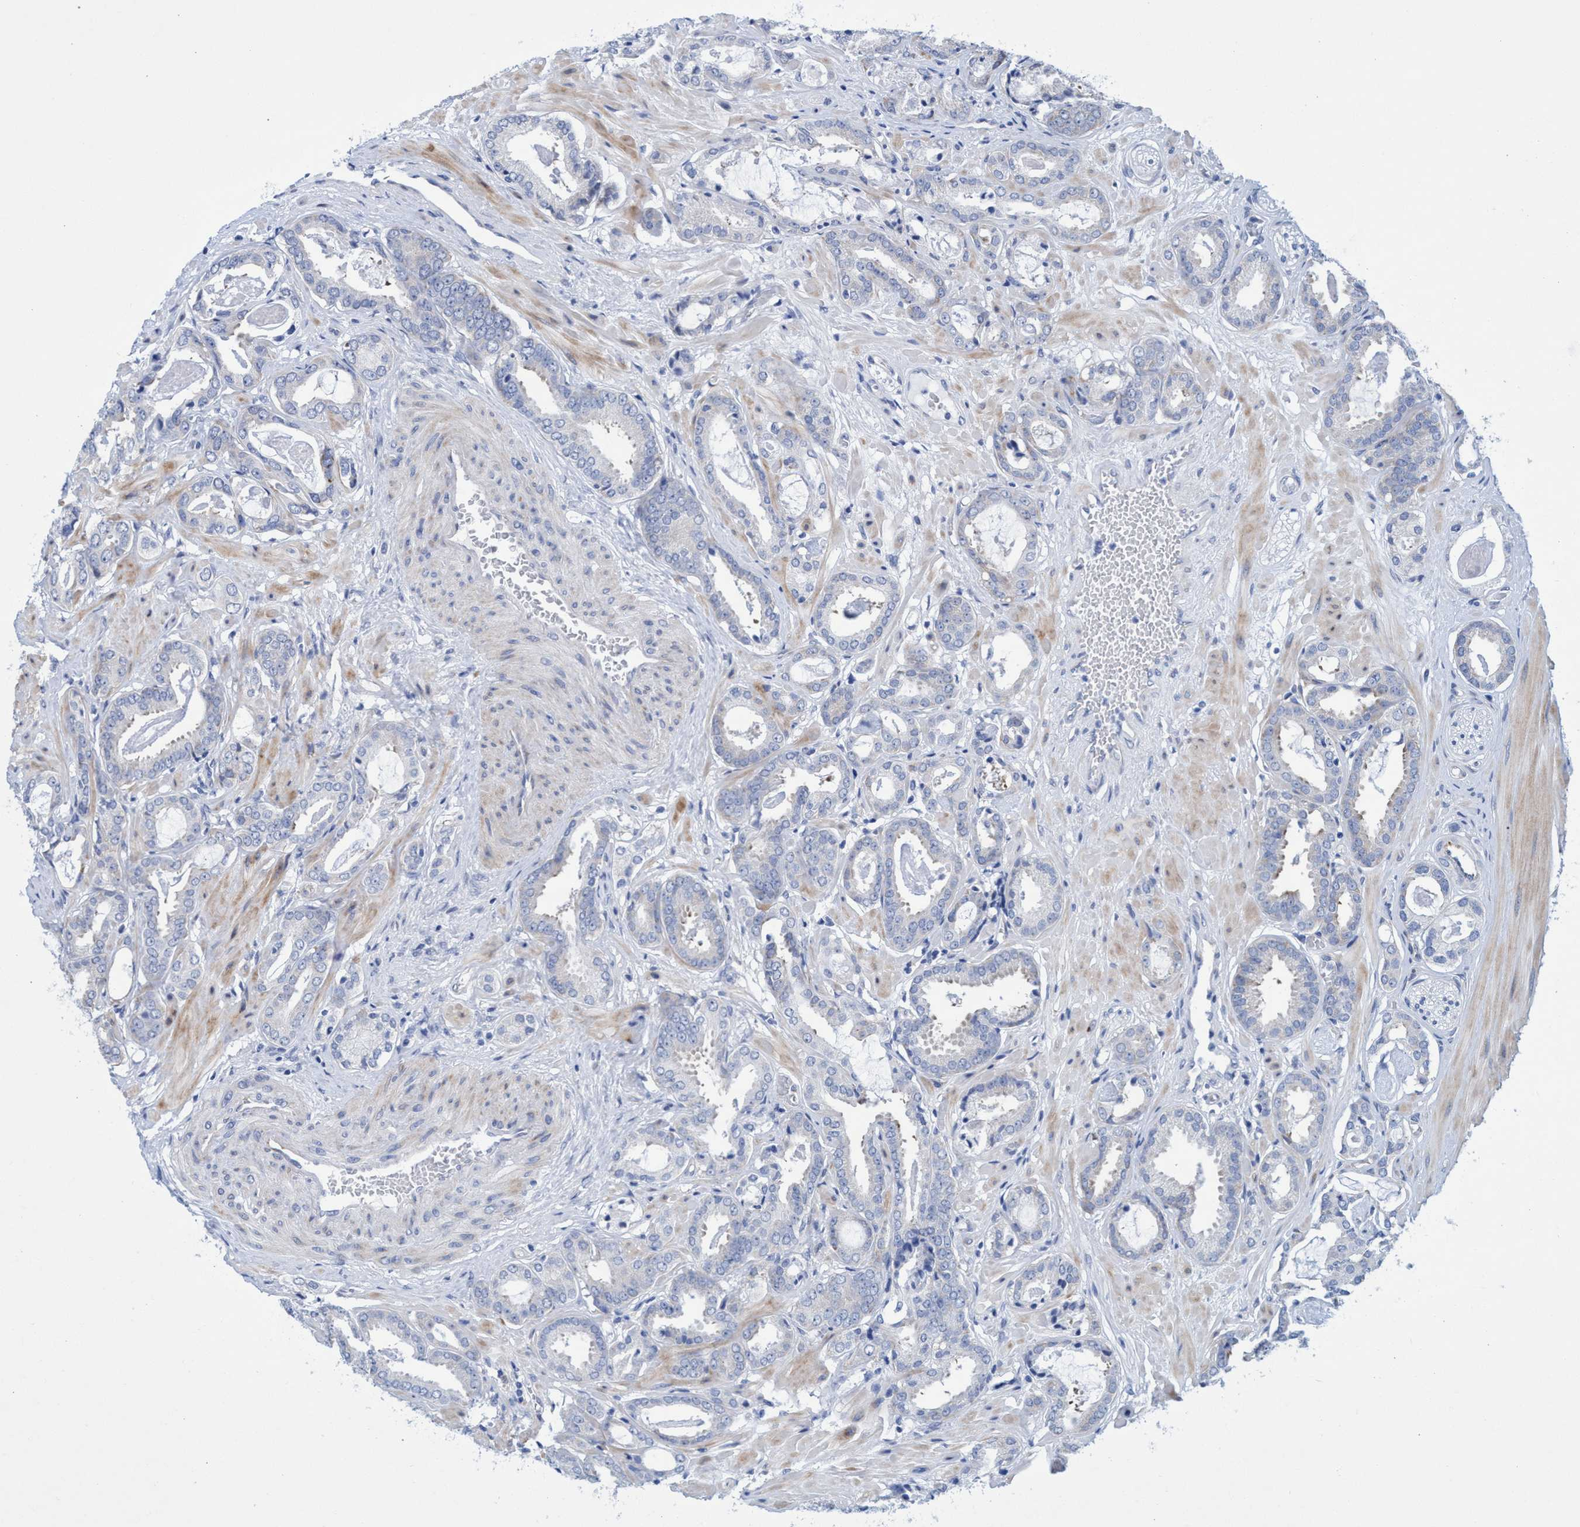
{"staining": {"intensity": "negative", "quantity": "none", "location": "none"}, "tissue": "prostate cancer", "cell_type": "Tumor cells", "image_type": "cancer", "snomed": [{"axis": "morphology", "description": "Adenocarcinoma, Low grade"}, {"axis": "topography", "description": "Prostate"}], "caption": "DAB immunohistochemical staining of prostate cancer (adenocarcinoma (low-grade)) displays no significant positivity in tumor cells.", "gene": "R3HCC1", "patient": {"sex": "male", "age": 53}}